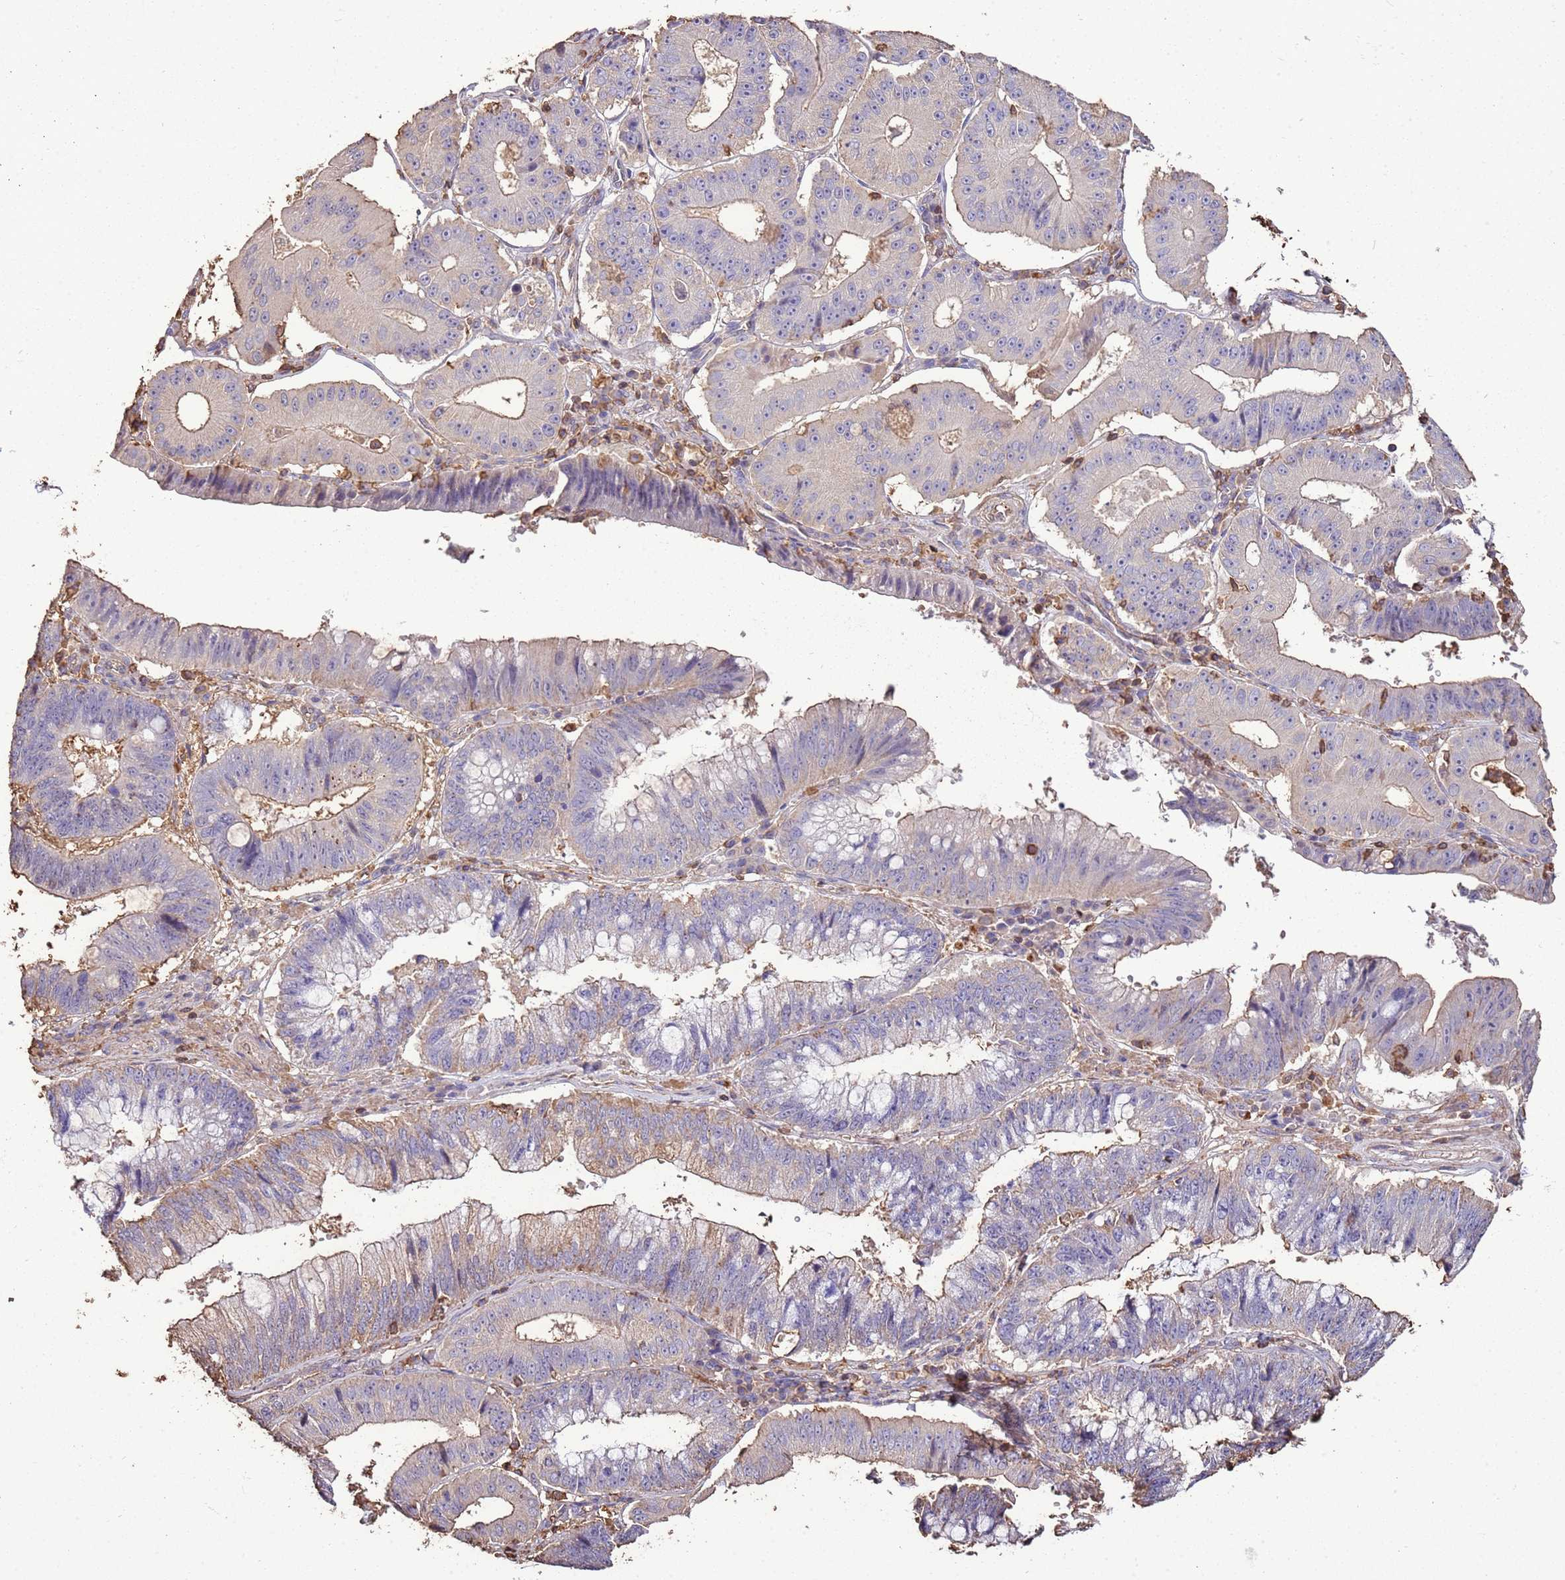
{"staining": {"intensity": "weak", "quantity": "<25%", "location": "cytoplasmic/membranous"}, "tissue": "stomach cancer", "cell_type": "Tumor cells", "image_type": "cancer", "snomed": [{"axis": "morphology", "description": "Adenocarcinoma, NOS"}, {"axis": "topography", "description": "Stomach"}], "caption": "Image shows no significant protein positivity in tumor cells of stomach cancer (adenocarcinoma).", "gene": "ARL10", "patient": {"sex": "male", "age": 59}}